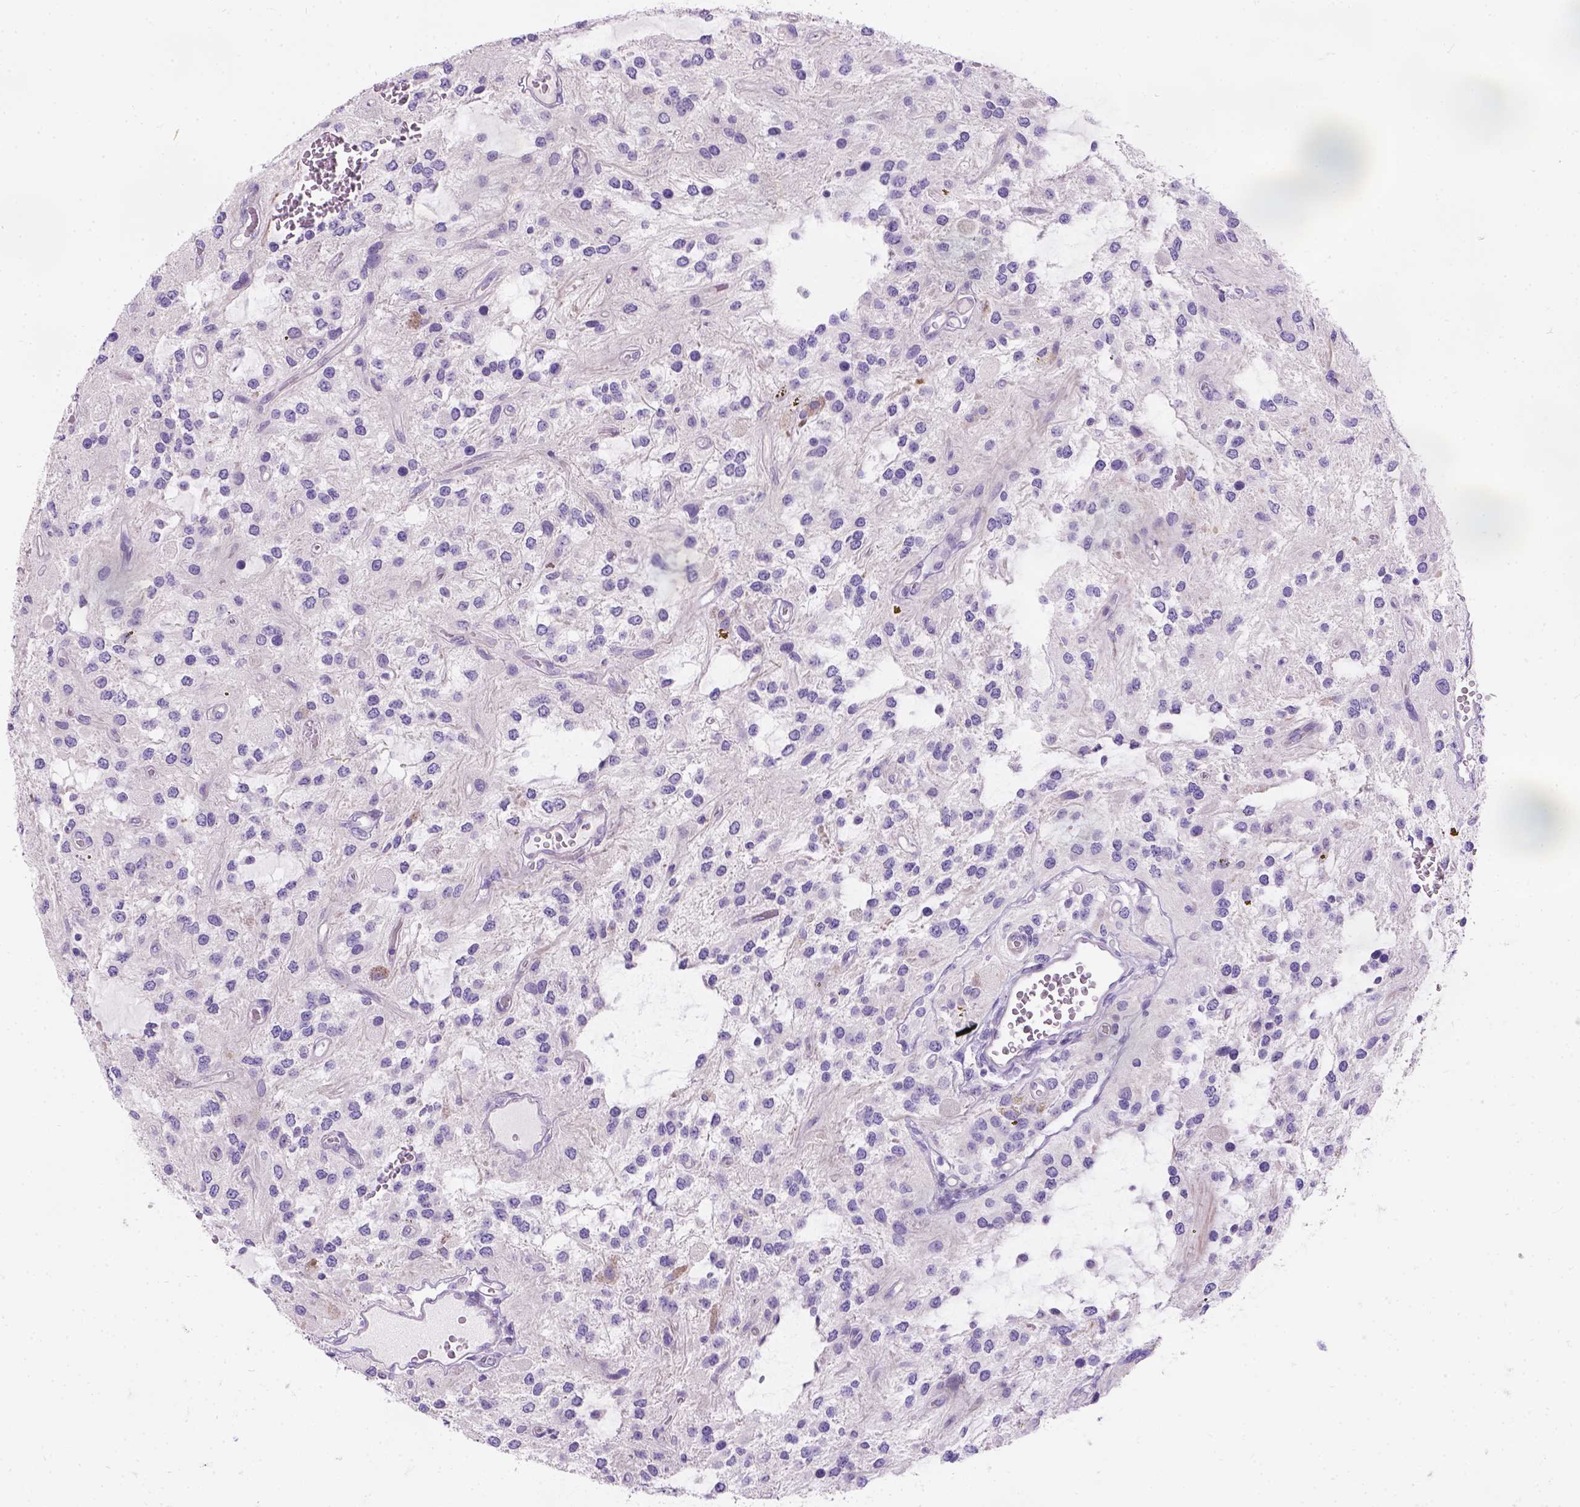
{"staining": {"intensity": "negative", "quantity": "none", "location": "none"}, "tissue": "glioma", "cell_type": "Tumor cells", "image_type": "cancer", "snomed": [{"axis": "morphology", "description": "Glioma, malignant, Low grade"}, {"axis": "topography", "description": "Cerebellum"}], "caption": "This micrograph is of glioma stained with immunohistochemistry (IHC) to label a protein in brown with the nuclei are counter-stained blue. There is no expression in tumor cells.", "gene": "C20orf144", "patient": {"sex": "female", "age": 14}}